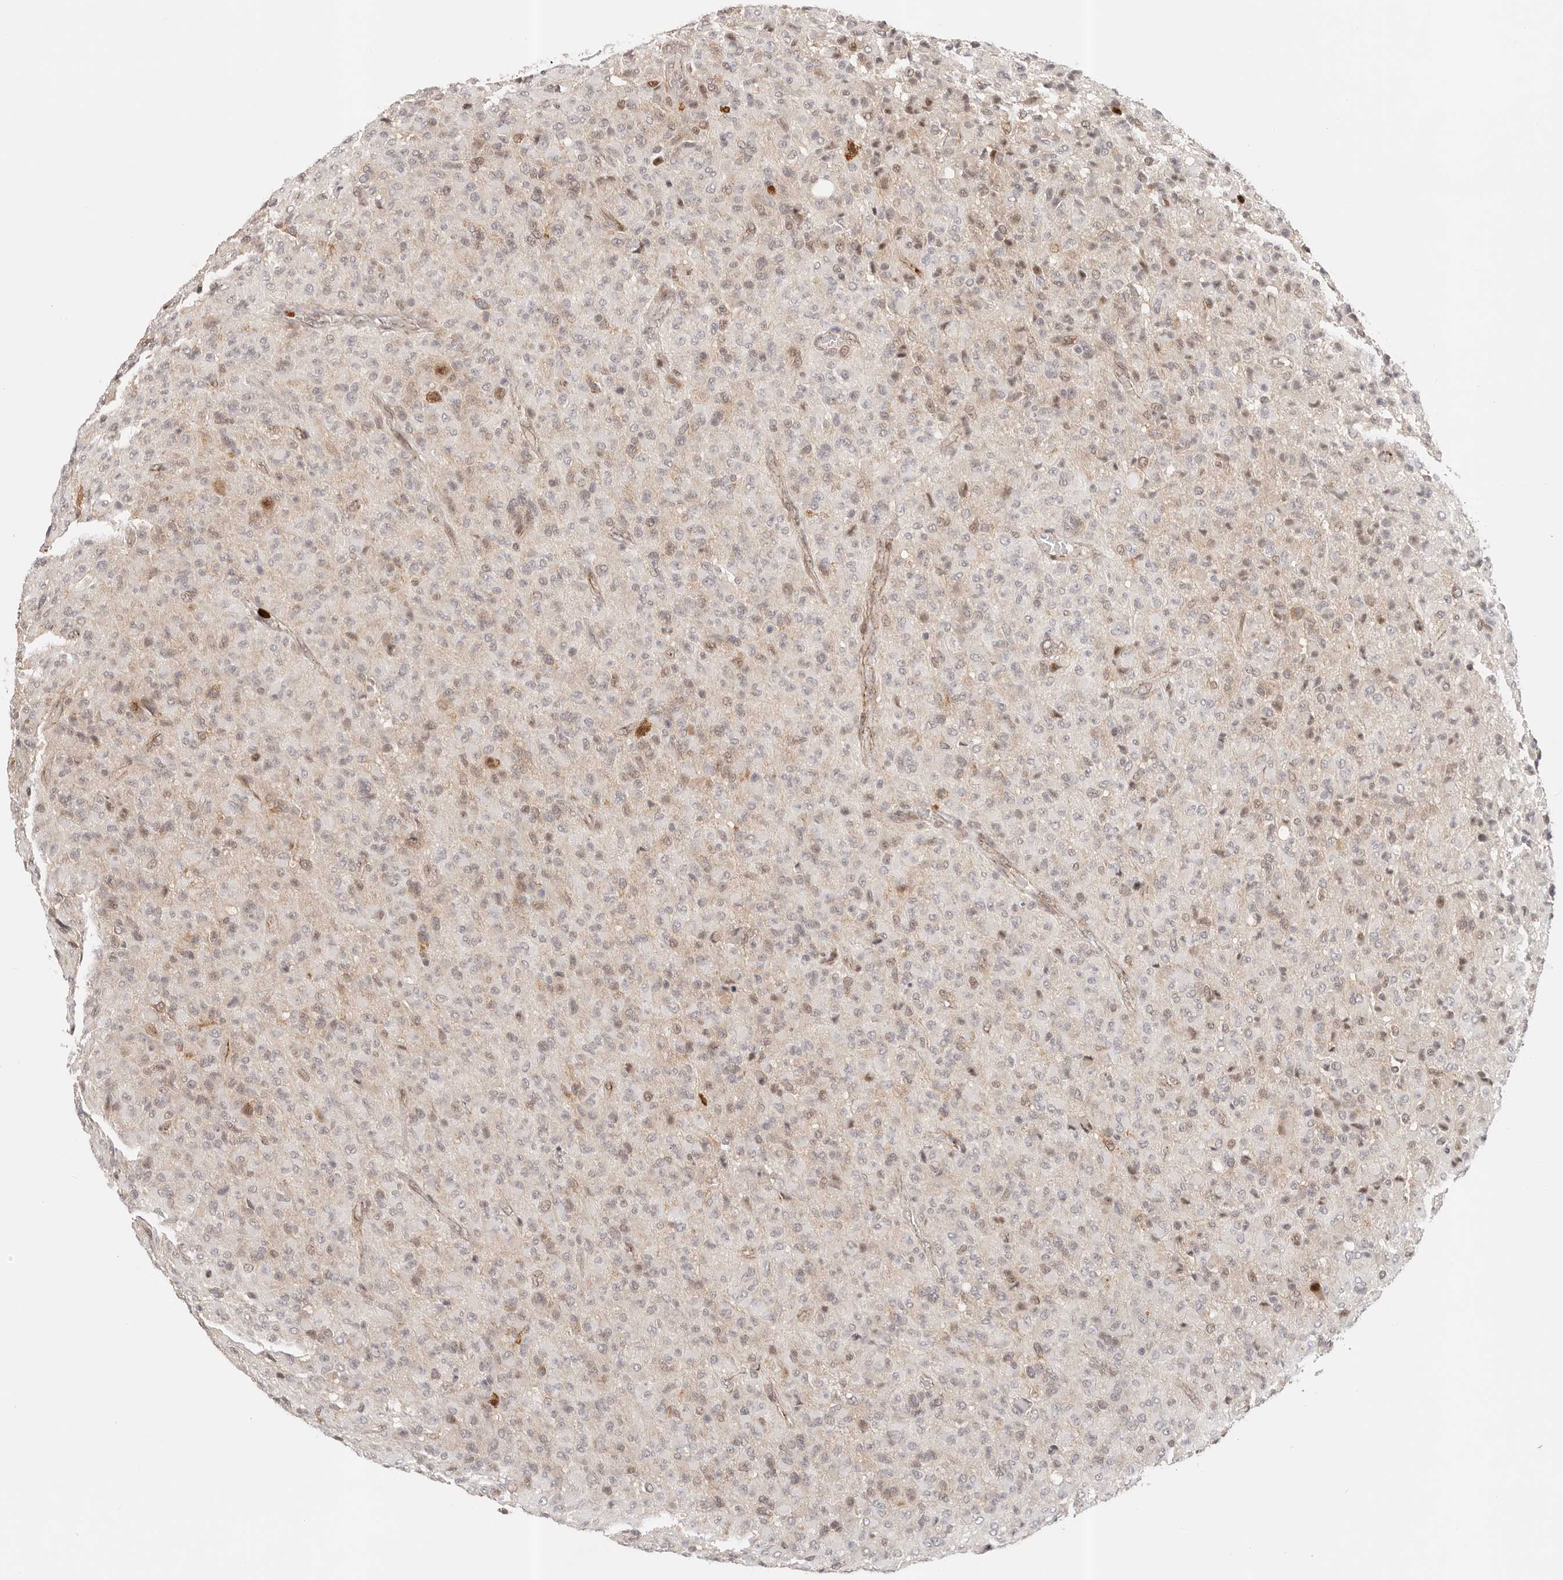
{"staining": {"intensity": "weak", "quantity": ">75%", "location": "nuclear"}, "tissue": "glioma", "cell_type": "Tumor cells", "image_type": "cancer", "snomed": [{"axis": "morphology", "description": "Glioma, malignant, High grade"}, {"axis": "topography", "description": "Brain"}], "caption": "A high-resolution image shows immunohistochemistry staining of malignant high-grade glioma, which exhibits weak nuclear staining in about >75% of tumor cells.", "gene": "AFDN", "patient": {"sex": "female", "age": 57}}